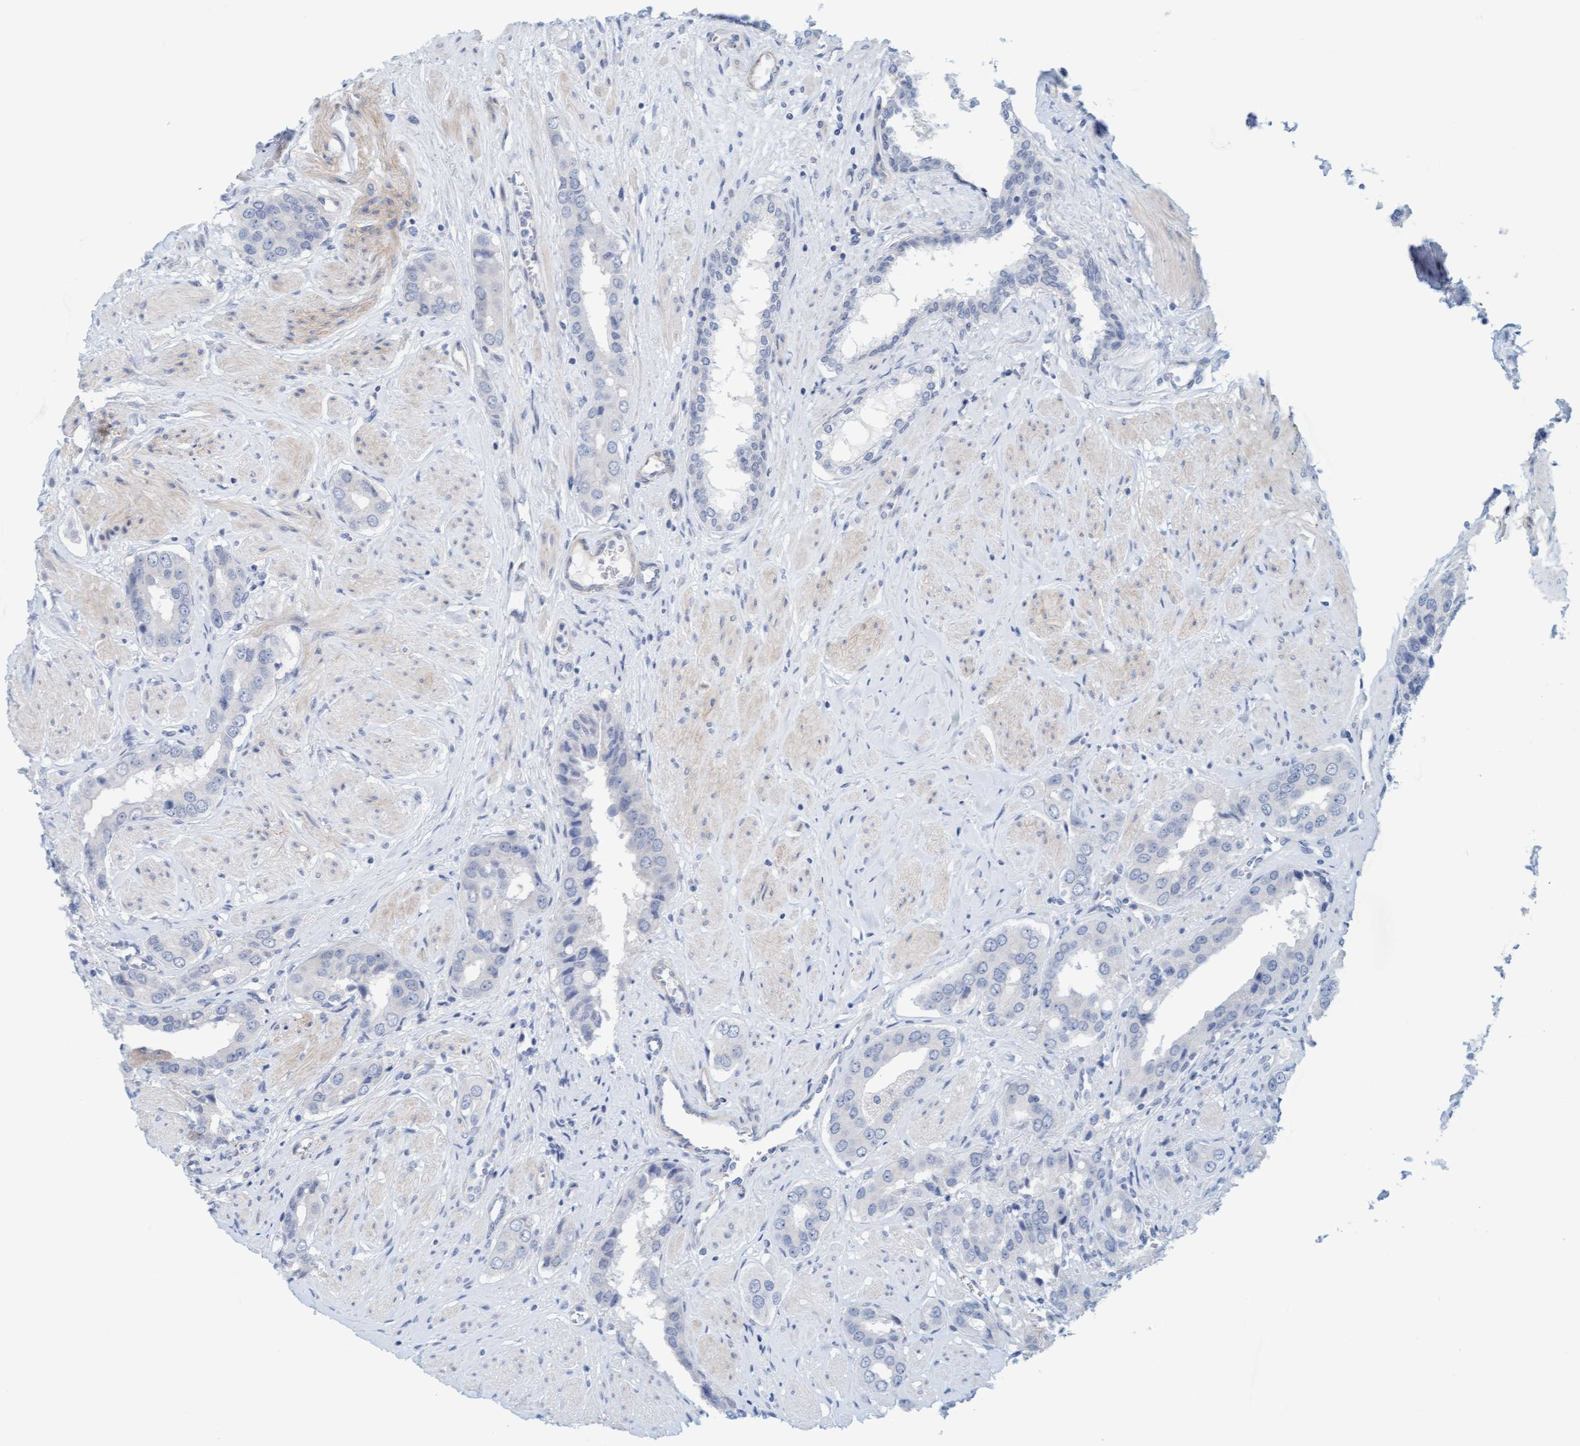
{"staining": {"intensity": "negative", "quantity": "none", "location": "none"}, "tissue": "prostate cancer", "cell_type": "Tumor cells", "image_type": "cancer", "snomed": [{"axis": "morphology", "description": "Adenocarcinoma, High grade"}, {"axis": "topography", "description": "Prostate"}], "caption": "Immunohistochemical staining of human prostate adenocarcinoma (high-grade) exhibits no significant expression in tumor cells. The staining is performed using DAB brown chromogen with nuclei counter-stained in using hematoxylin.", "gene": "TSTD2", "patient": {"sex": "male", "age": 52}}